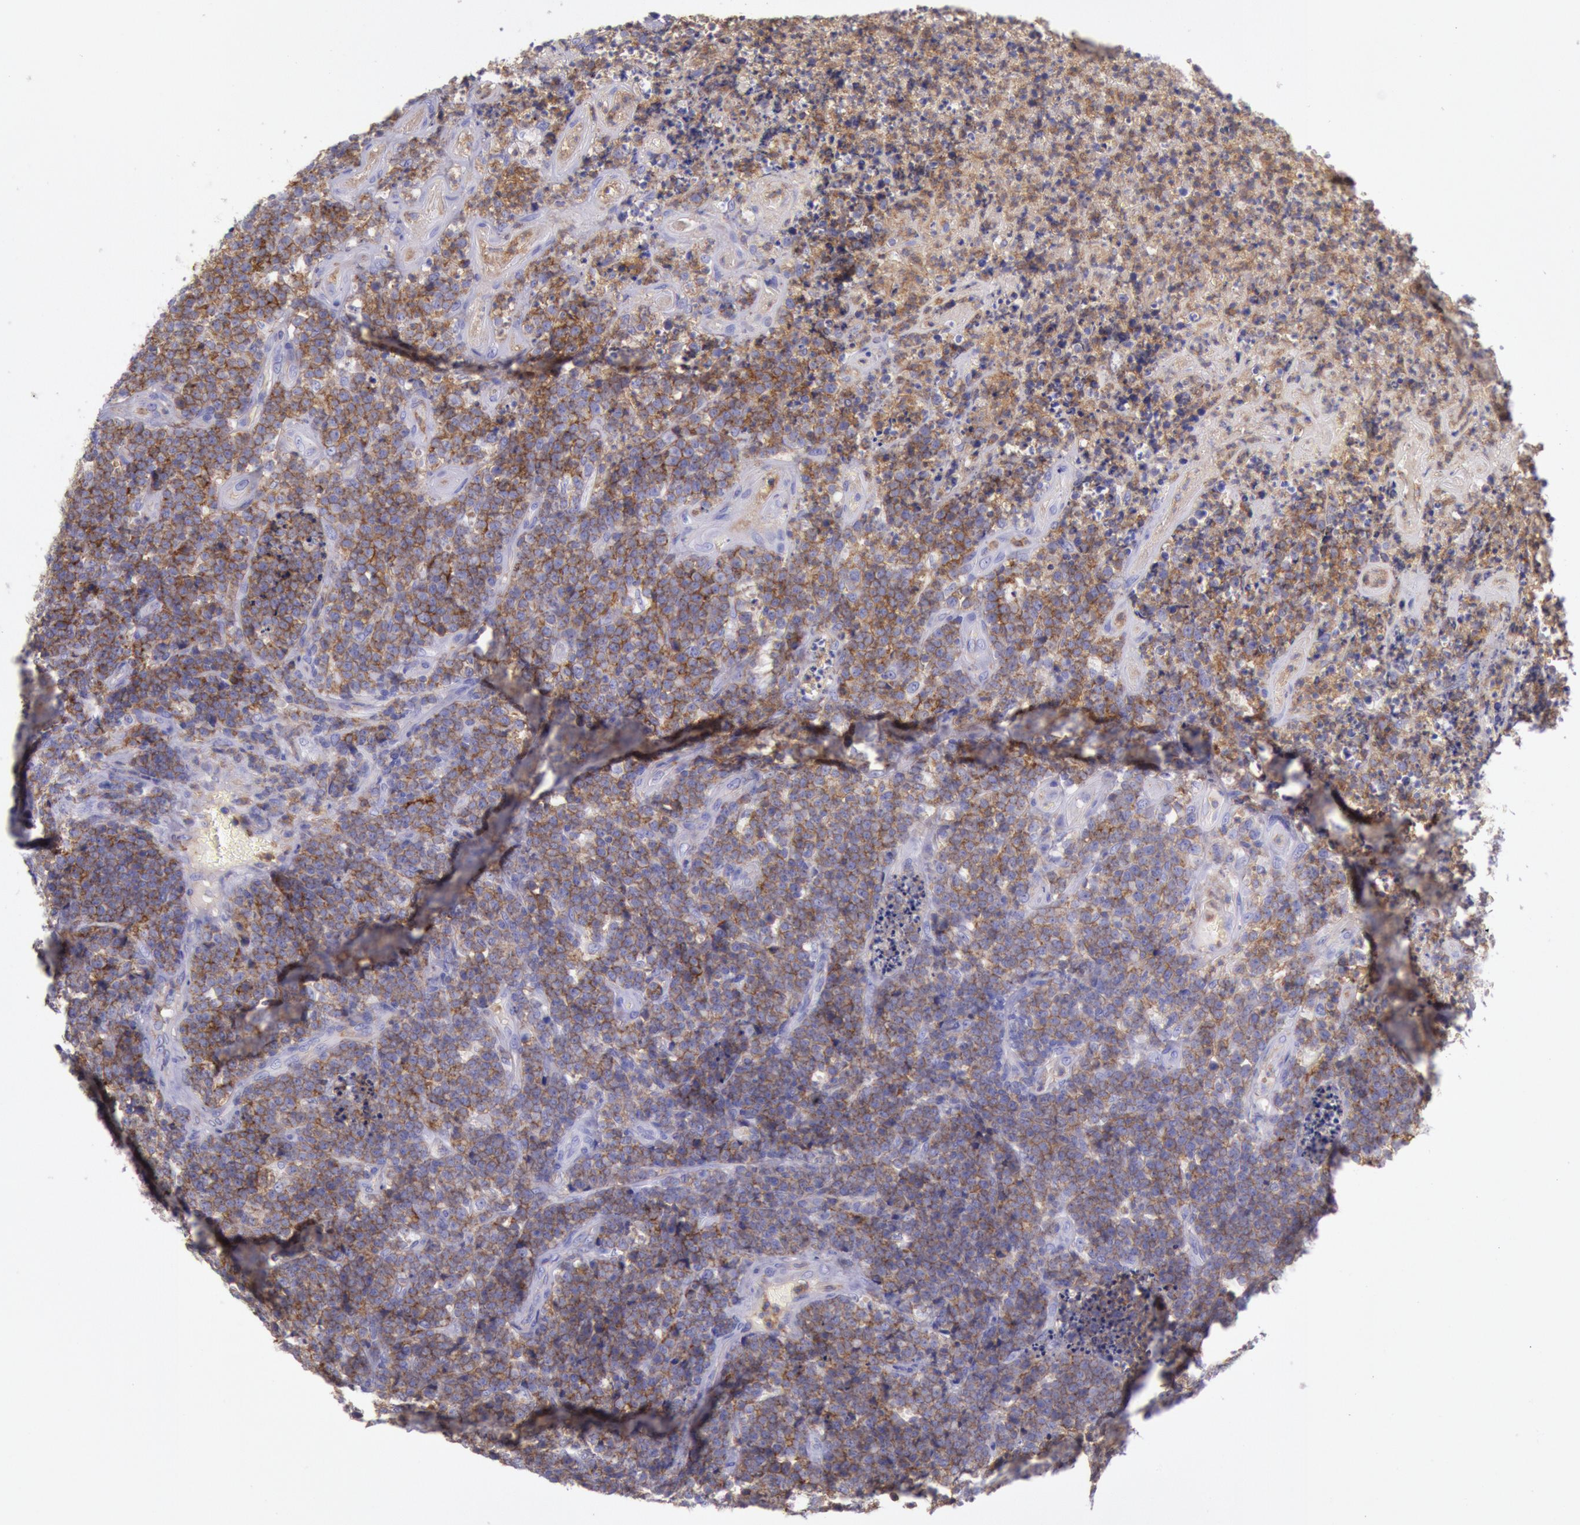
{"staining": {"intensity": "moderate", "quantity": ">75%", "location": "cytoplasmic/membranous"}, "tissue": "lymphoma", "cell_type": "Tumor cells", "image_type": "cancer", "snomed": [{"axis": "morphology", "description": "Malignant lymphoma, non-Hodgkin's type, High grade"}, {"axis": "topography", "description": "Small intestine"}, {"axis": "topography", "description": "Colon"}], "caption": "High-grade malignant lymphoma, non-Hodgkin's type tissue shows moderate cytoplasmic/membranous expression in about >75% of tumor cells", "gene": "LYN", "patient": {"sex": "male", "age": 8}}